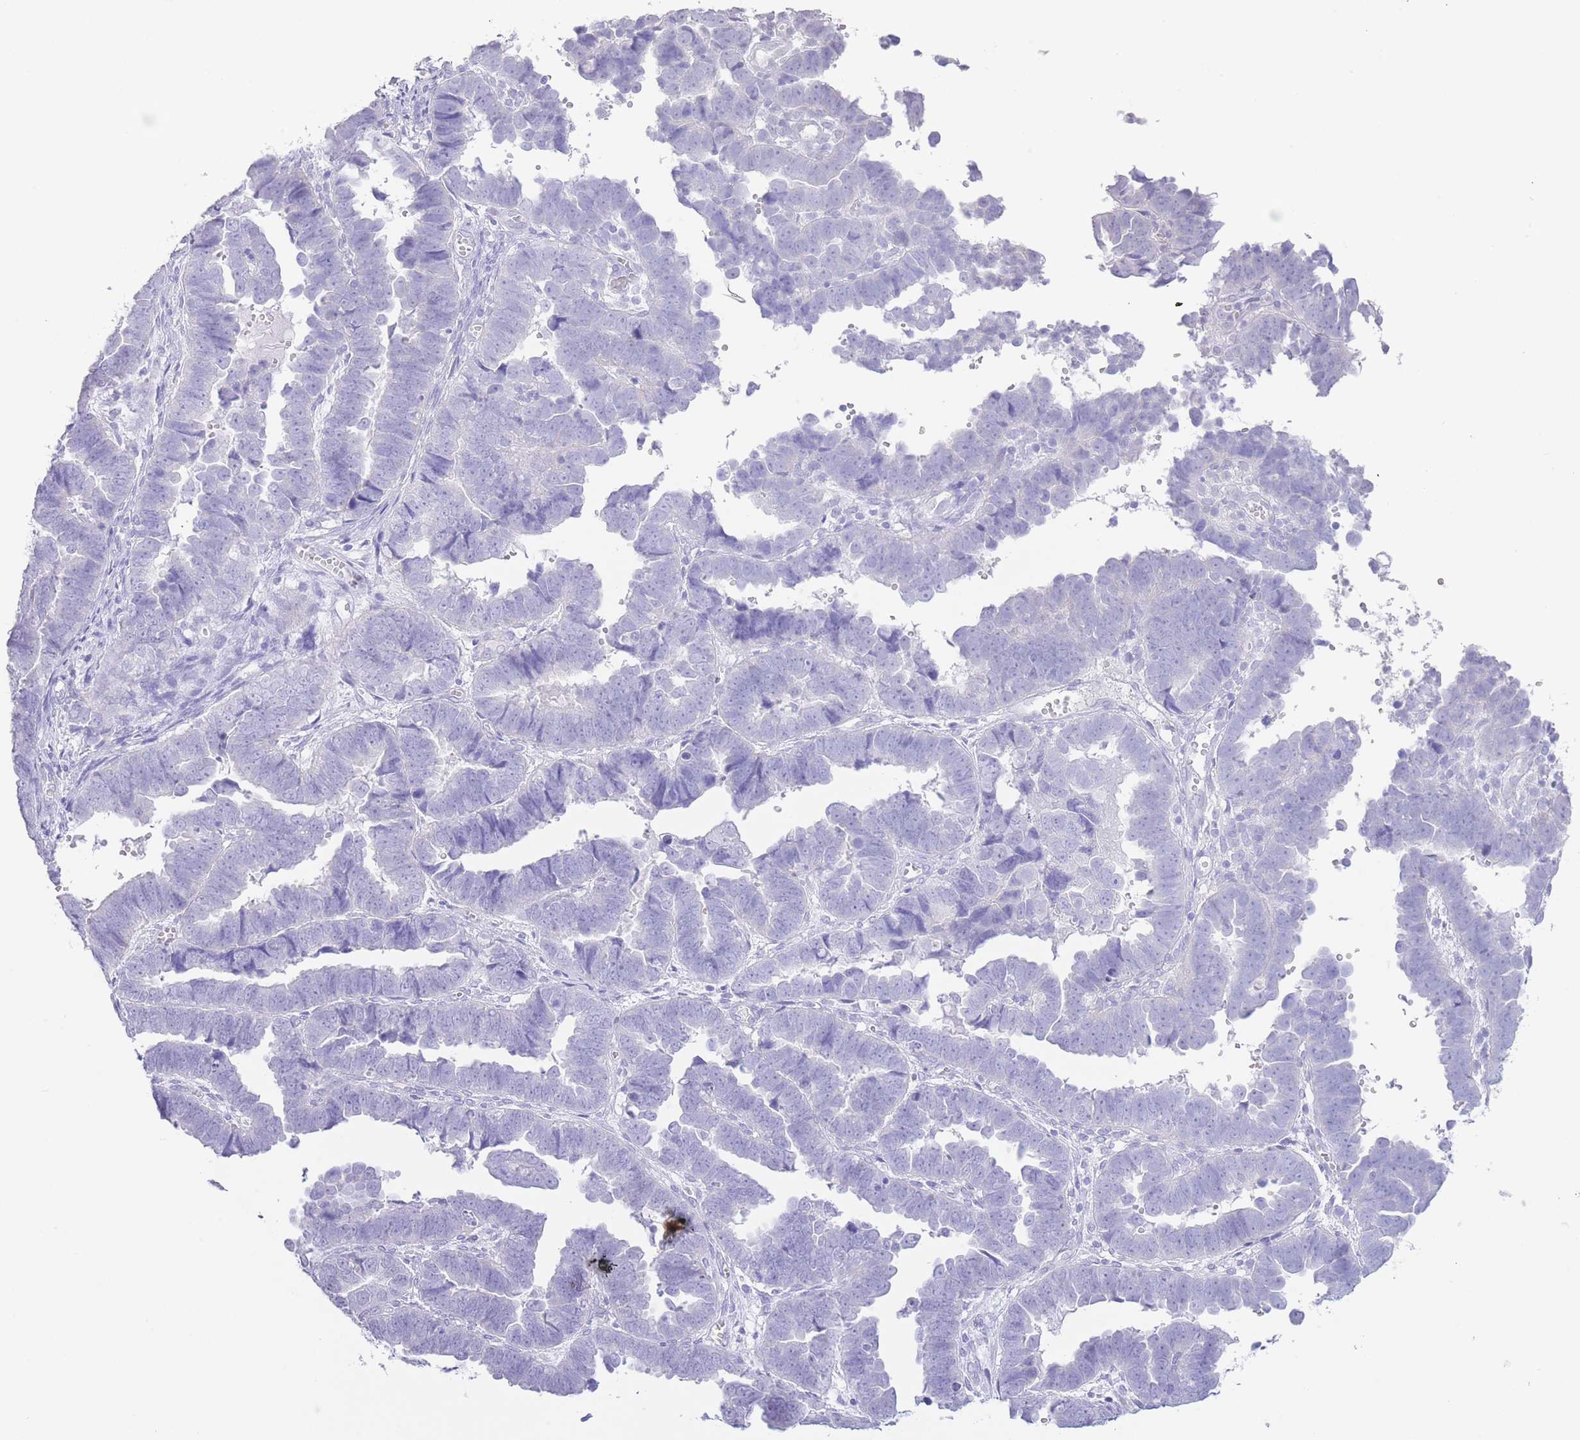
{"staining": {"intensity": "negative", "quantity": "none", "location": "none"}, "tissue": "endometrial cancer", "cell_type": "Tumor cells", "image_type": "cancer", "snomed": [{"axis": "morphology", "description": "Adenocarcinoma, NOS"}, {"axis": "topography", "description": "Endometrium"}], "caption": "Endometrial cancer was stained to show a protein in brown. There is no significant positivity in tumor cells.", "gene": "PKLR", "patient": {"sex": "female", "age": 75}}